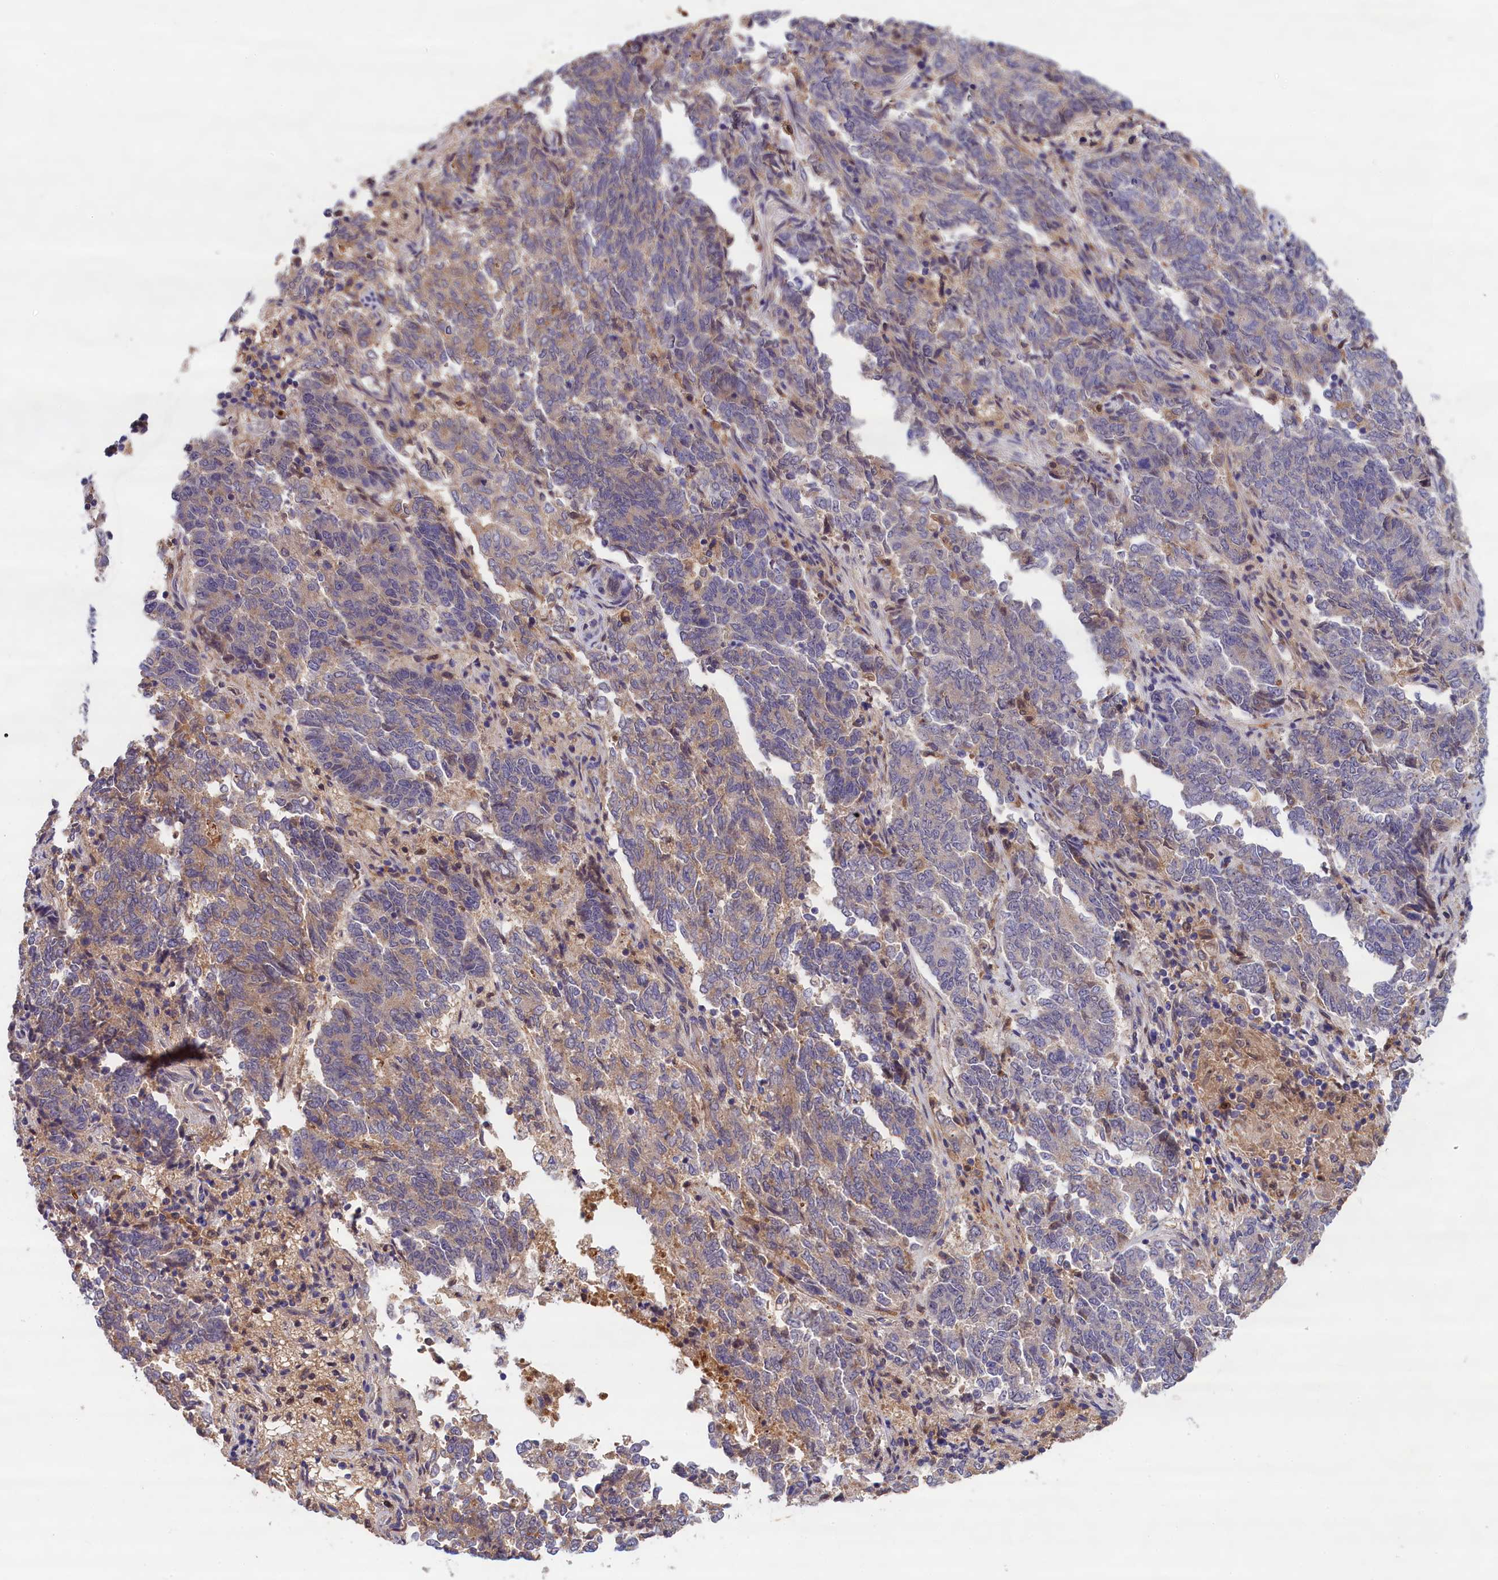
{"staining": {"intensity": "weak", "quantity": "25%-75%", "location": "cytoplasmic/membranous"}, "tissue": "endometrial cancer", "cell_type": "Tumor cells", "image_type": "cancer", "snomed": [{"axis": "morphology", "description": "Adenocarcinoma, NOS"}, {"axis": "topography", "description": "Endometrium"}], "caption": "The photomicrograph exhibits immunohistochemical staining of endometrial cancer (adenocarcinoma). There is weak cytoplasmic/membranous positivity is seen in approximately 25%-75% of tumor cells. Ihc stains the protein of interest in brown and the nuclei are stained blue.", "gene": "NAIP", "patient": {"sex": "female", "age": 80}}